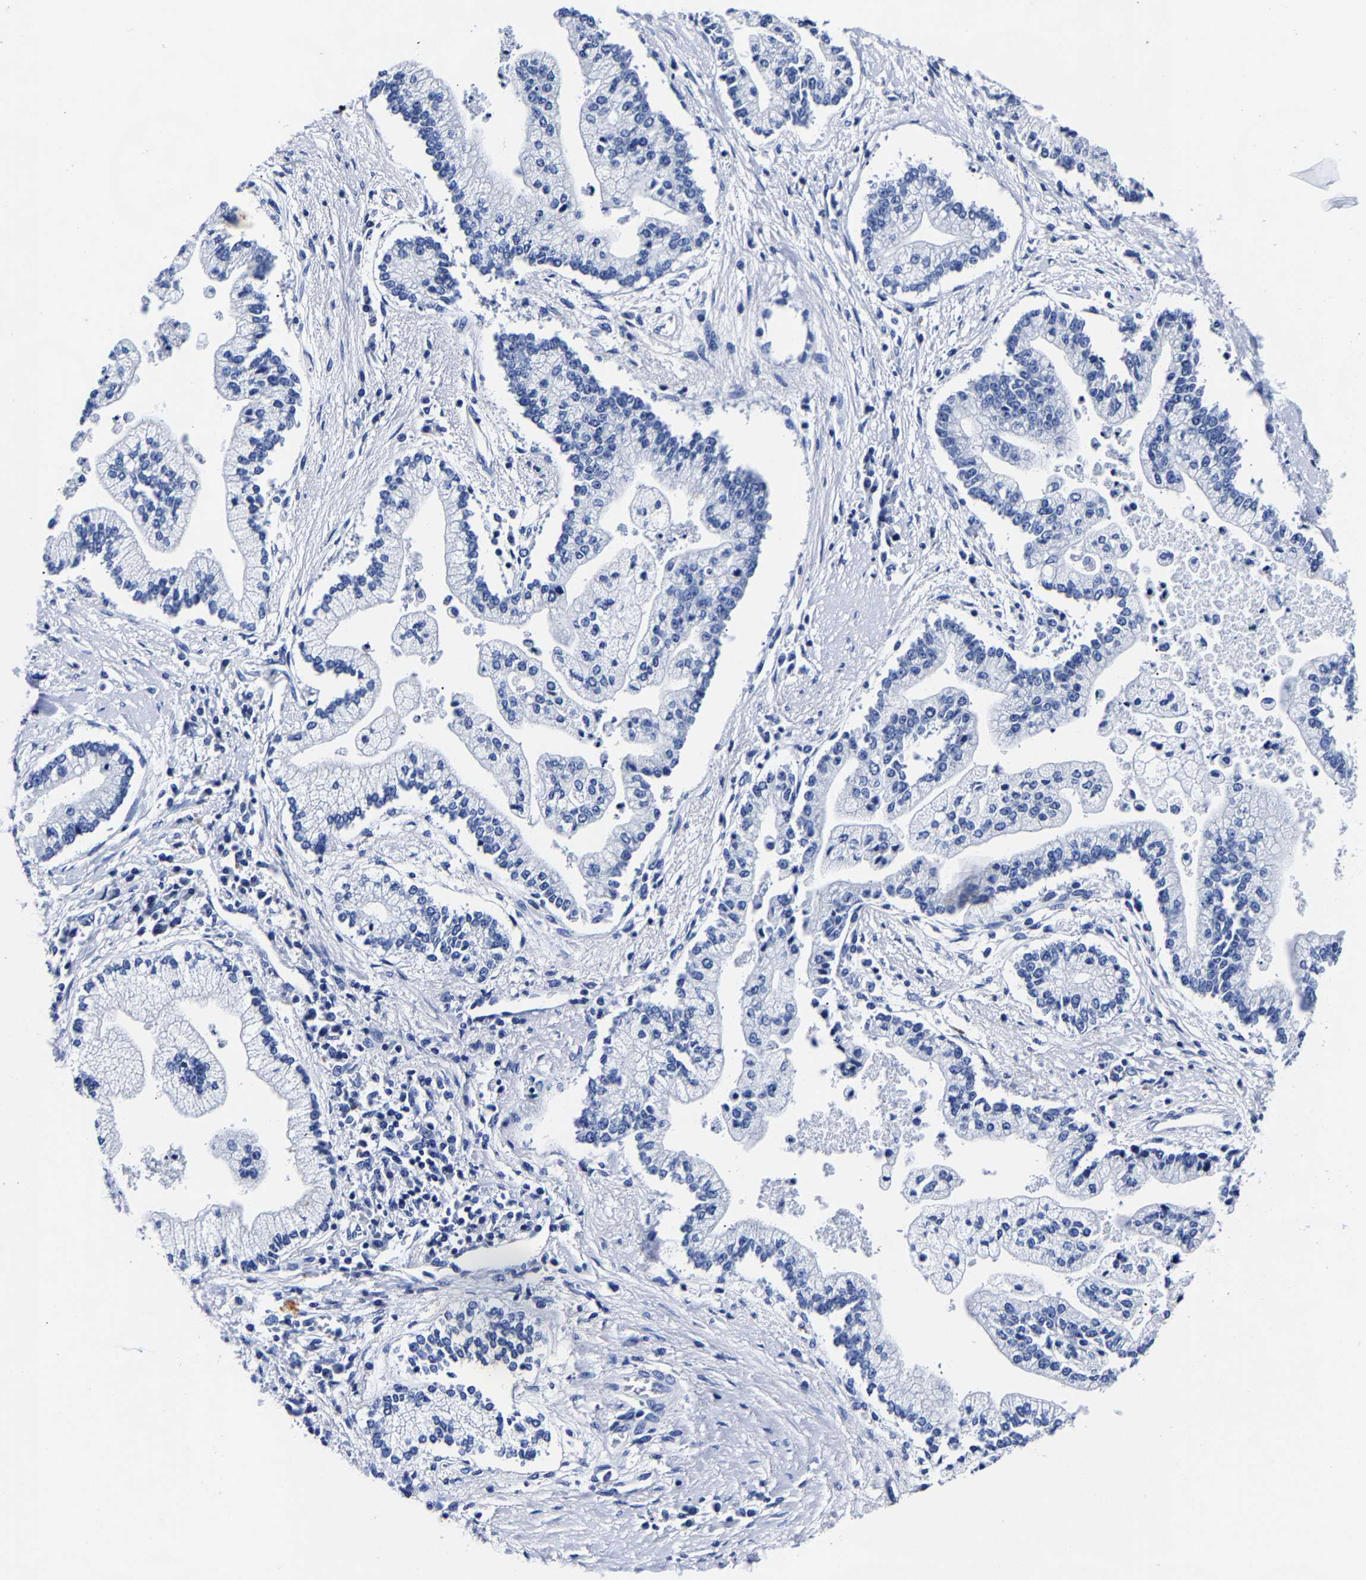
{"staining": {"intensity": "negative", "quantity": "none", "location": "none"}, "tissue": "liver cancer", "cell_type": "Tumor cells", "image_type": "cancer", "snomed": [{"axis": "morphology", "description": "Cholangiocarcinoma"}, {"axis": "topography", "description": "Liver"}], "caption": "Photomicrograph shows no significant protein expression in tumor cells of liver cancer.", "gene": "CPA2", "patient": {"sex": "male", "age": 50}}